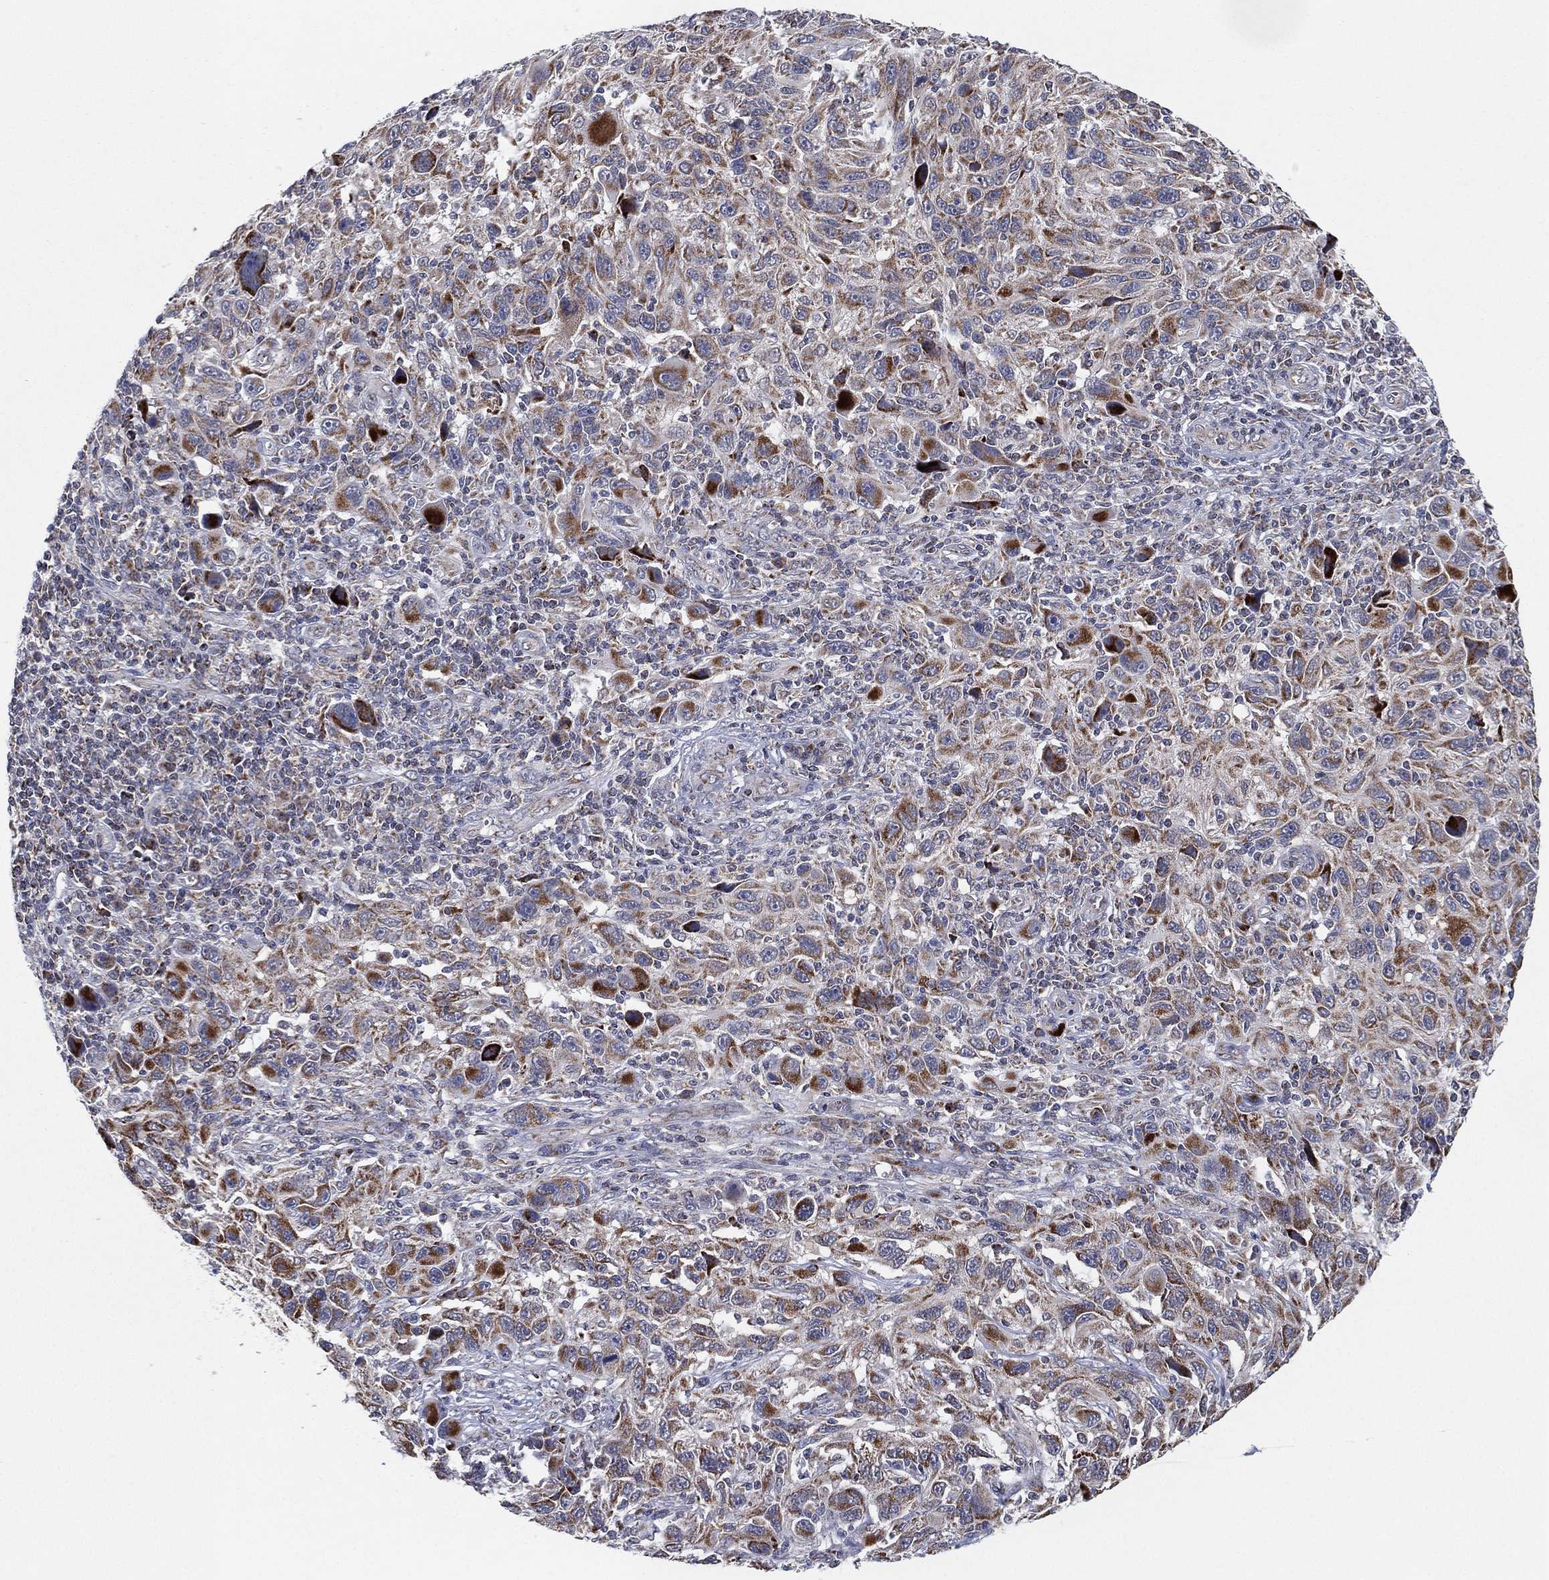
{"staining": {"intensity": "strong", "quantity": ">75%", "location": "cytoplasmic/membranous"}, "tissue": "melanoma", "cell_type": "Tumor cells", "image_type": "cancer", "snomed": [{"axis": "morphology", "description": "Malignant melanoma, NOS"}, {"axis": "topography", "description": "Skin"}], "caption": "The image reveals staining of melanoma, revealing strong cytoplasmic/membranous protein expression (brown color) within tumor cells.", "gene": "PSMG4", "patient": {"sex": "male", "age": 53}}